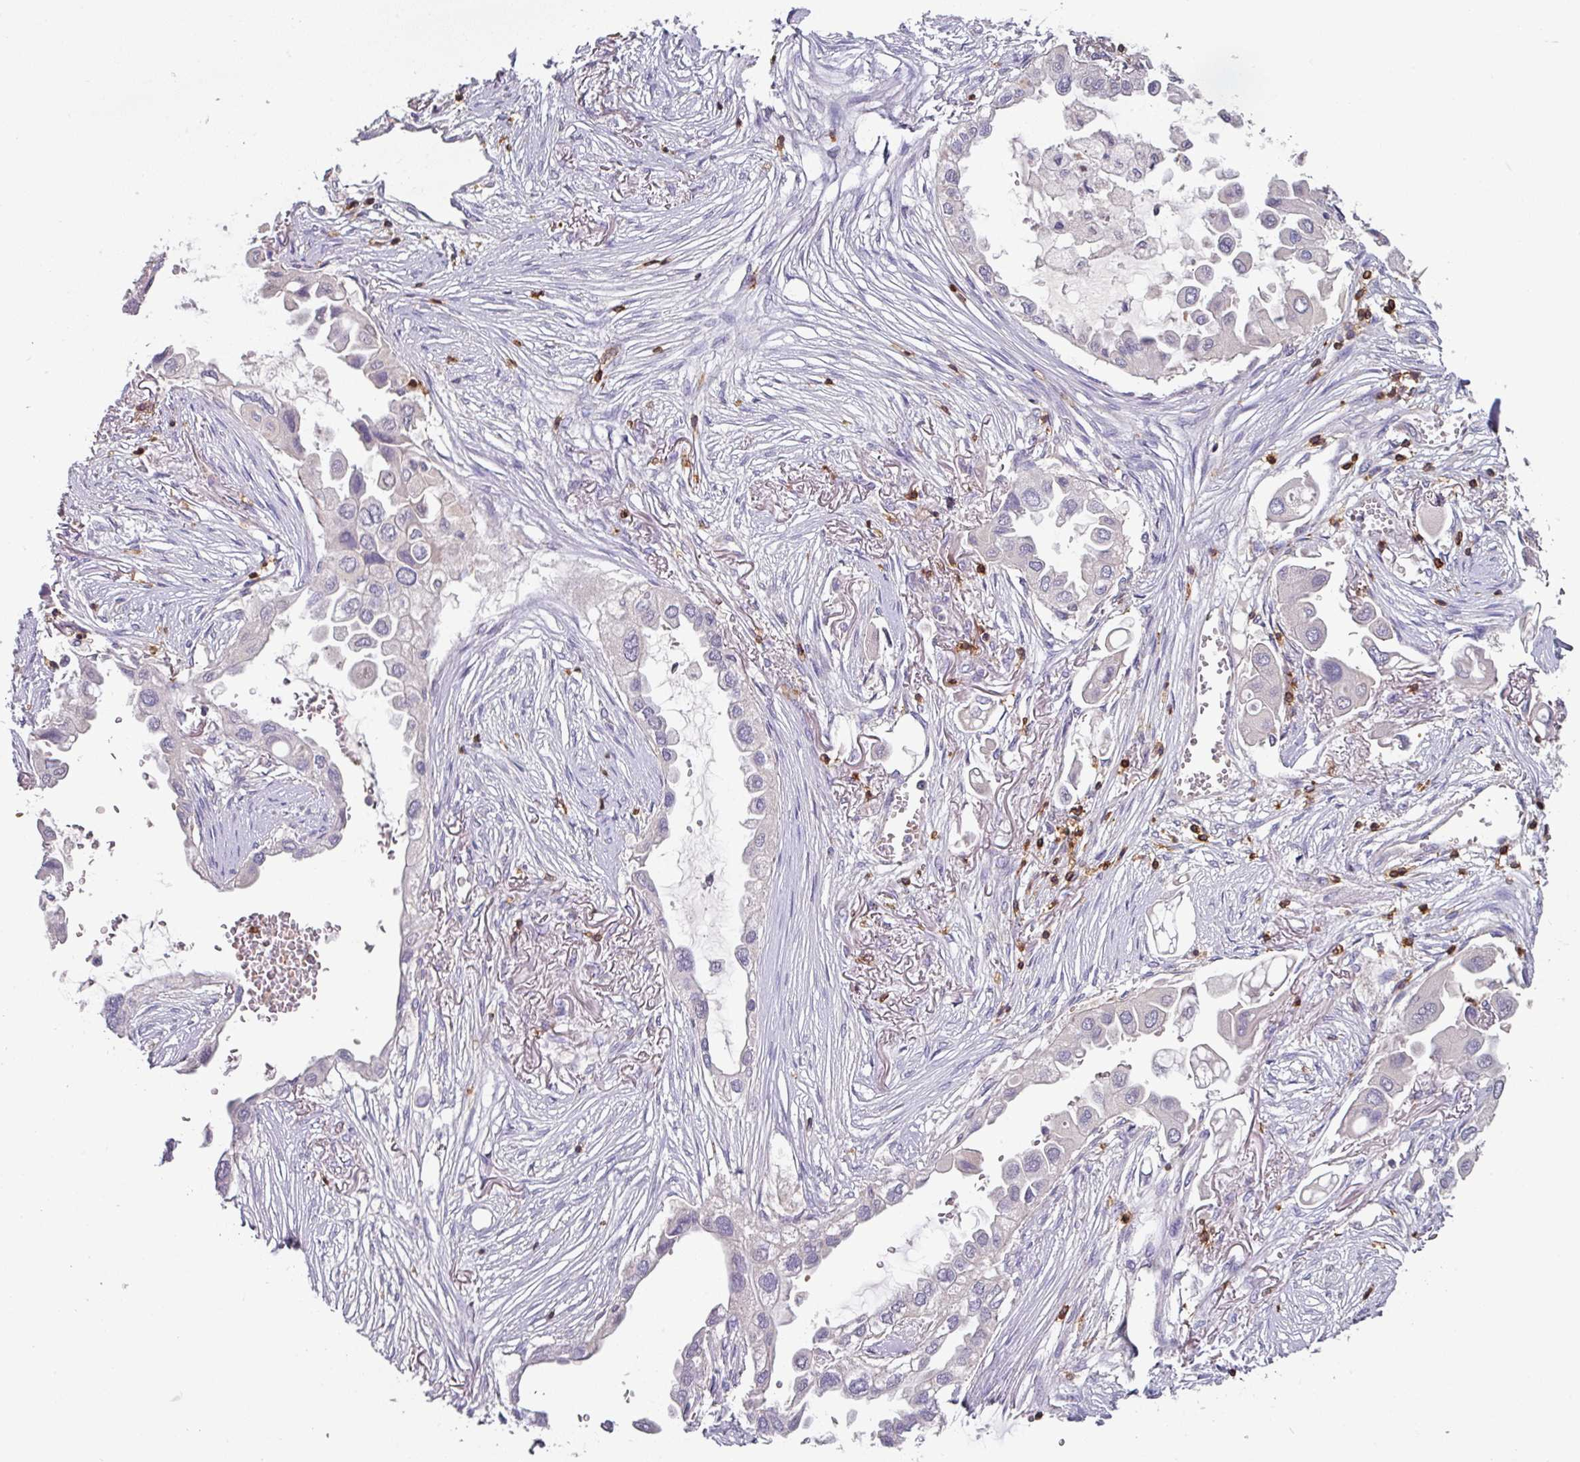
{"staining": {"intensity": "negative", "quantity": "none", "location": "none"}, "tissue": "lung cancer", "cell_type": "Tumor cells", "image_type": "cancer", "snomed": [{"axis": "morphology", "description": "Adenocarcinoma, NOS"}, {"axis": "topography", "description": "Lung"}], "caption": "Protein analysis of lung cancer (adenocarcinoma) exhibits no significant positivity in tumor cells.", "gene": "CD3G", "patient": {"sex": "female", "age": 76}}